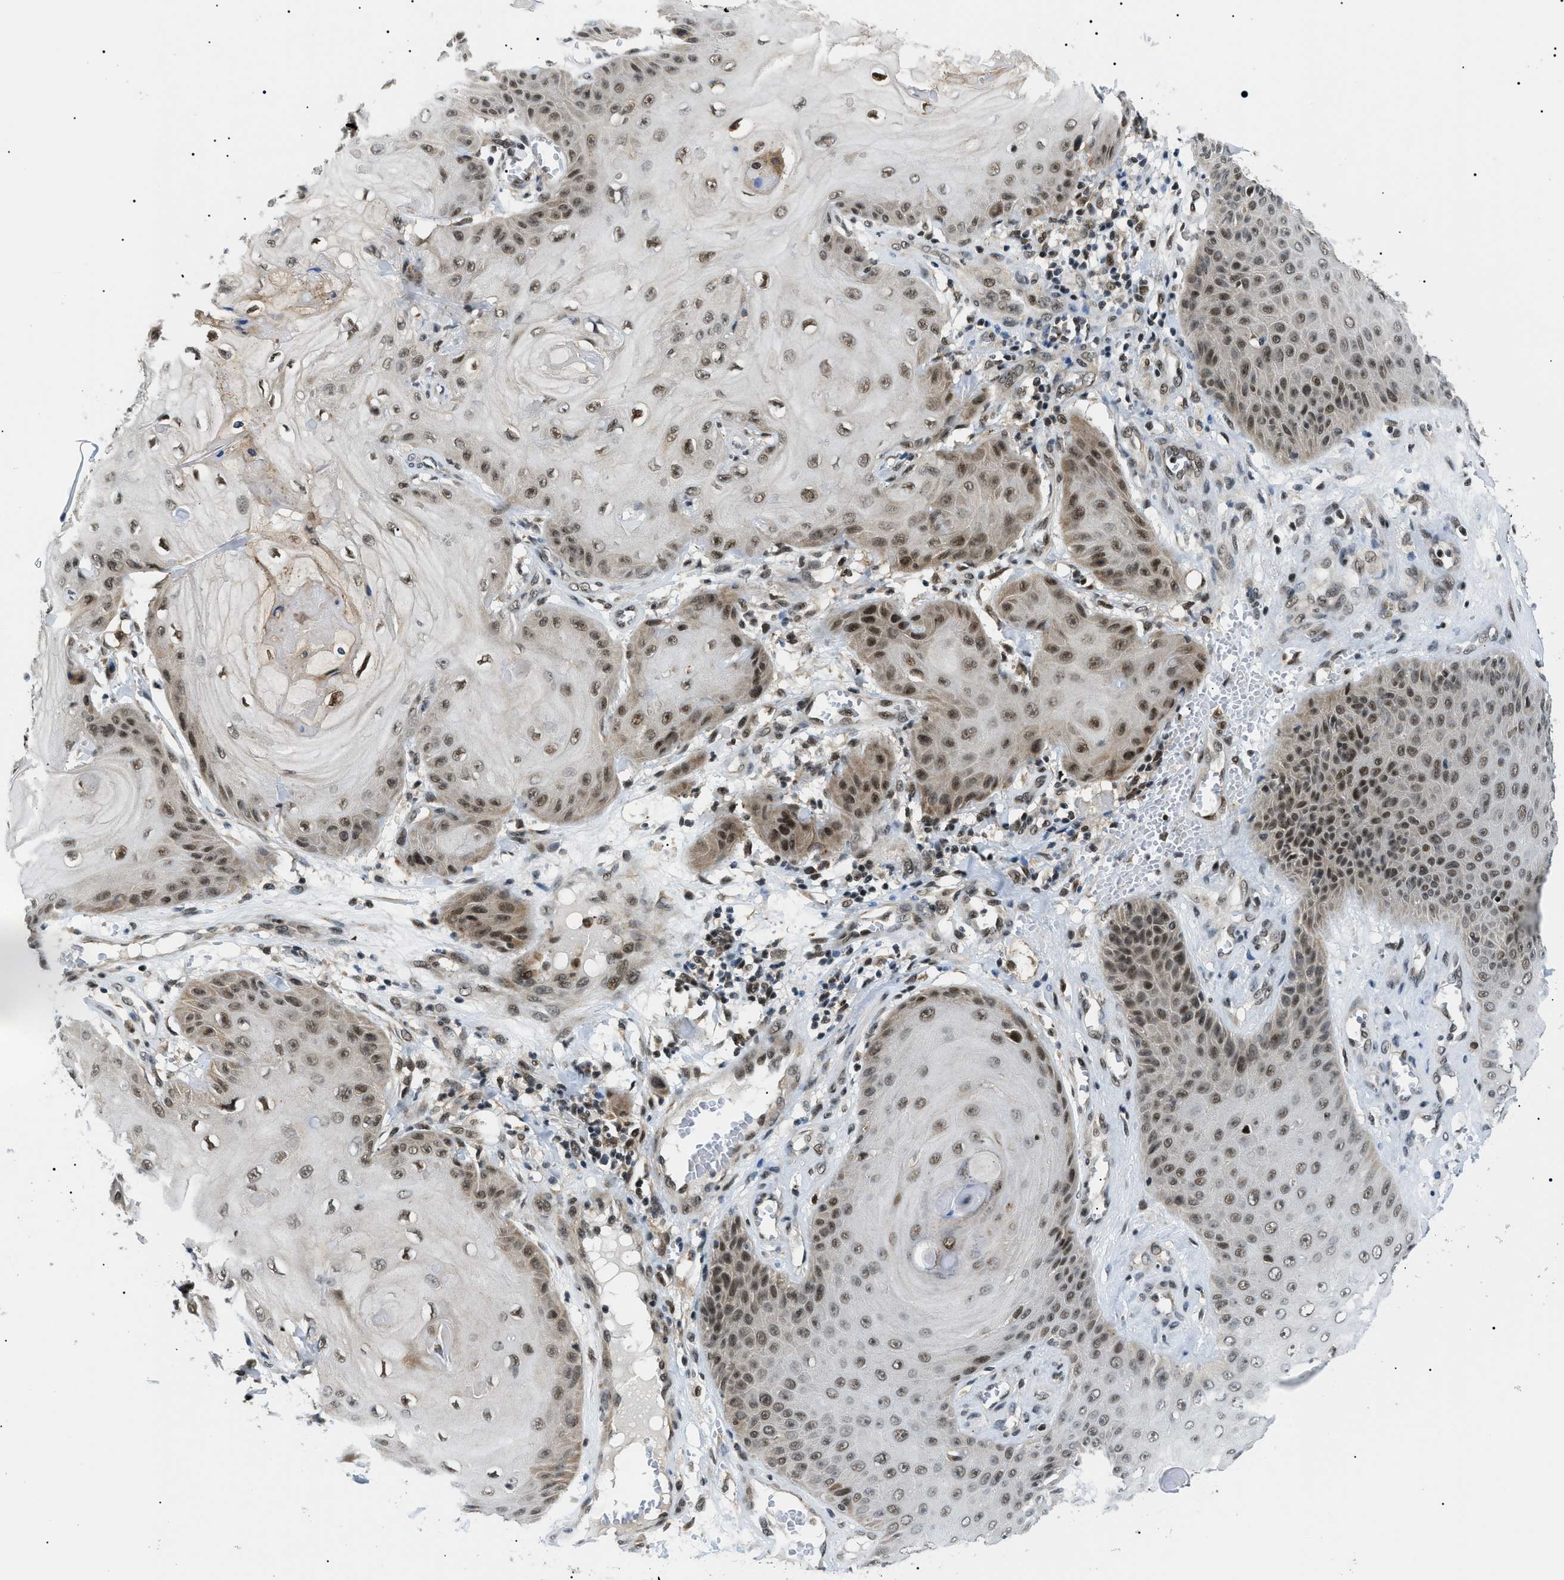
{"staining": {"intensity": "moderate", "quantity": ">75%", "location": "nuclear"}, "tissue": "skin cancer", "cell_type": "Tumor cells", "image_type": "cancer", "snomed": [{"axis": "morphology", "description": "Squamous cell carcinoma, NOS"}, {"axis": "topography", "description": "Skin"}], "caption": "Human skin cancer stained for a protein (brown) shows moderate nuclear positive expression in approximately >75% of tumor cells.", "gene": "RBM15", "patient": {"sex": "male", "age": 74}}